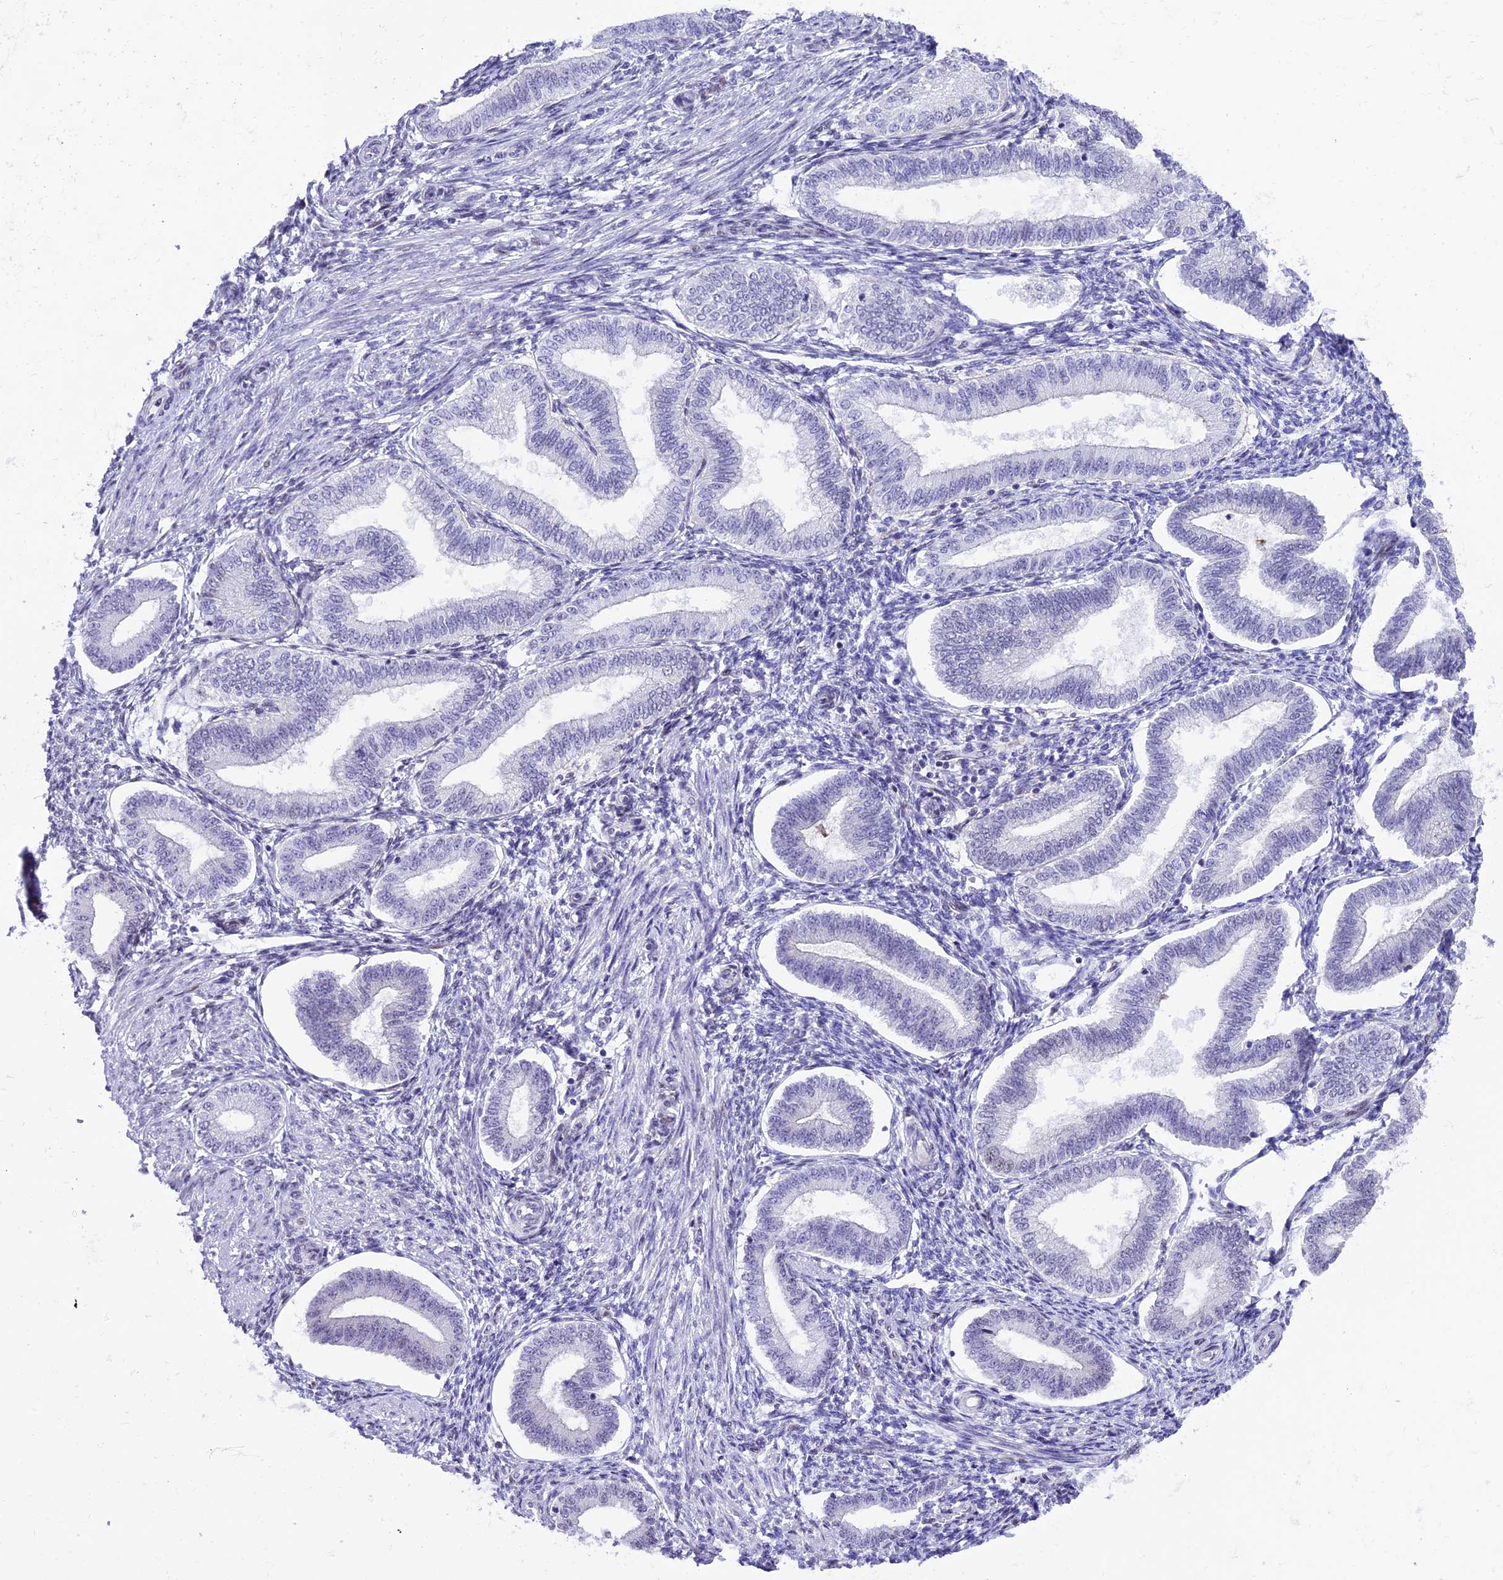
{"staining": {"intensity": "weak", "quantity": "25%-75%", "location": "nuclear"}, "tissue": "endometrium", "cell_type": "Cells in endometrial stroma", "image_type": "normal", "snomed": [{"axis": "morphology", "description": "Normal tissue, NOS"}, {"axis": "topography", "description": "Endometrium"}], "caption": "DAB immunohistochemical staining of normal human endometrium shows weak nuclear protein staining in approximately 25%-75% of cells in endometrial stroma.", "gene": "RPS6KB1", "patient": {"sex": "female", "age": 39}}